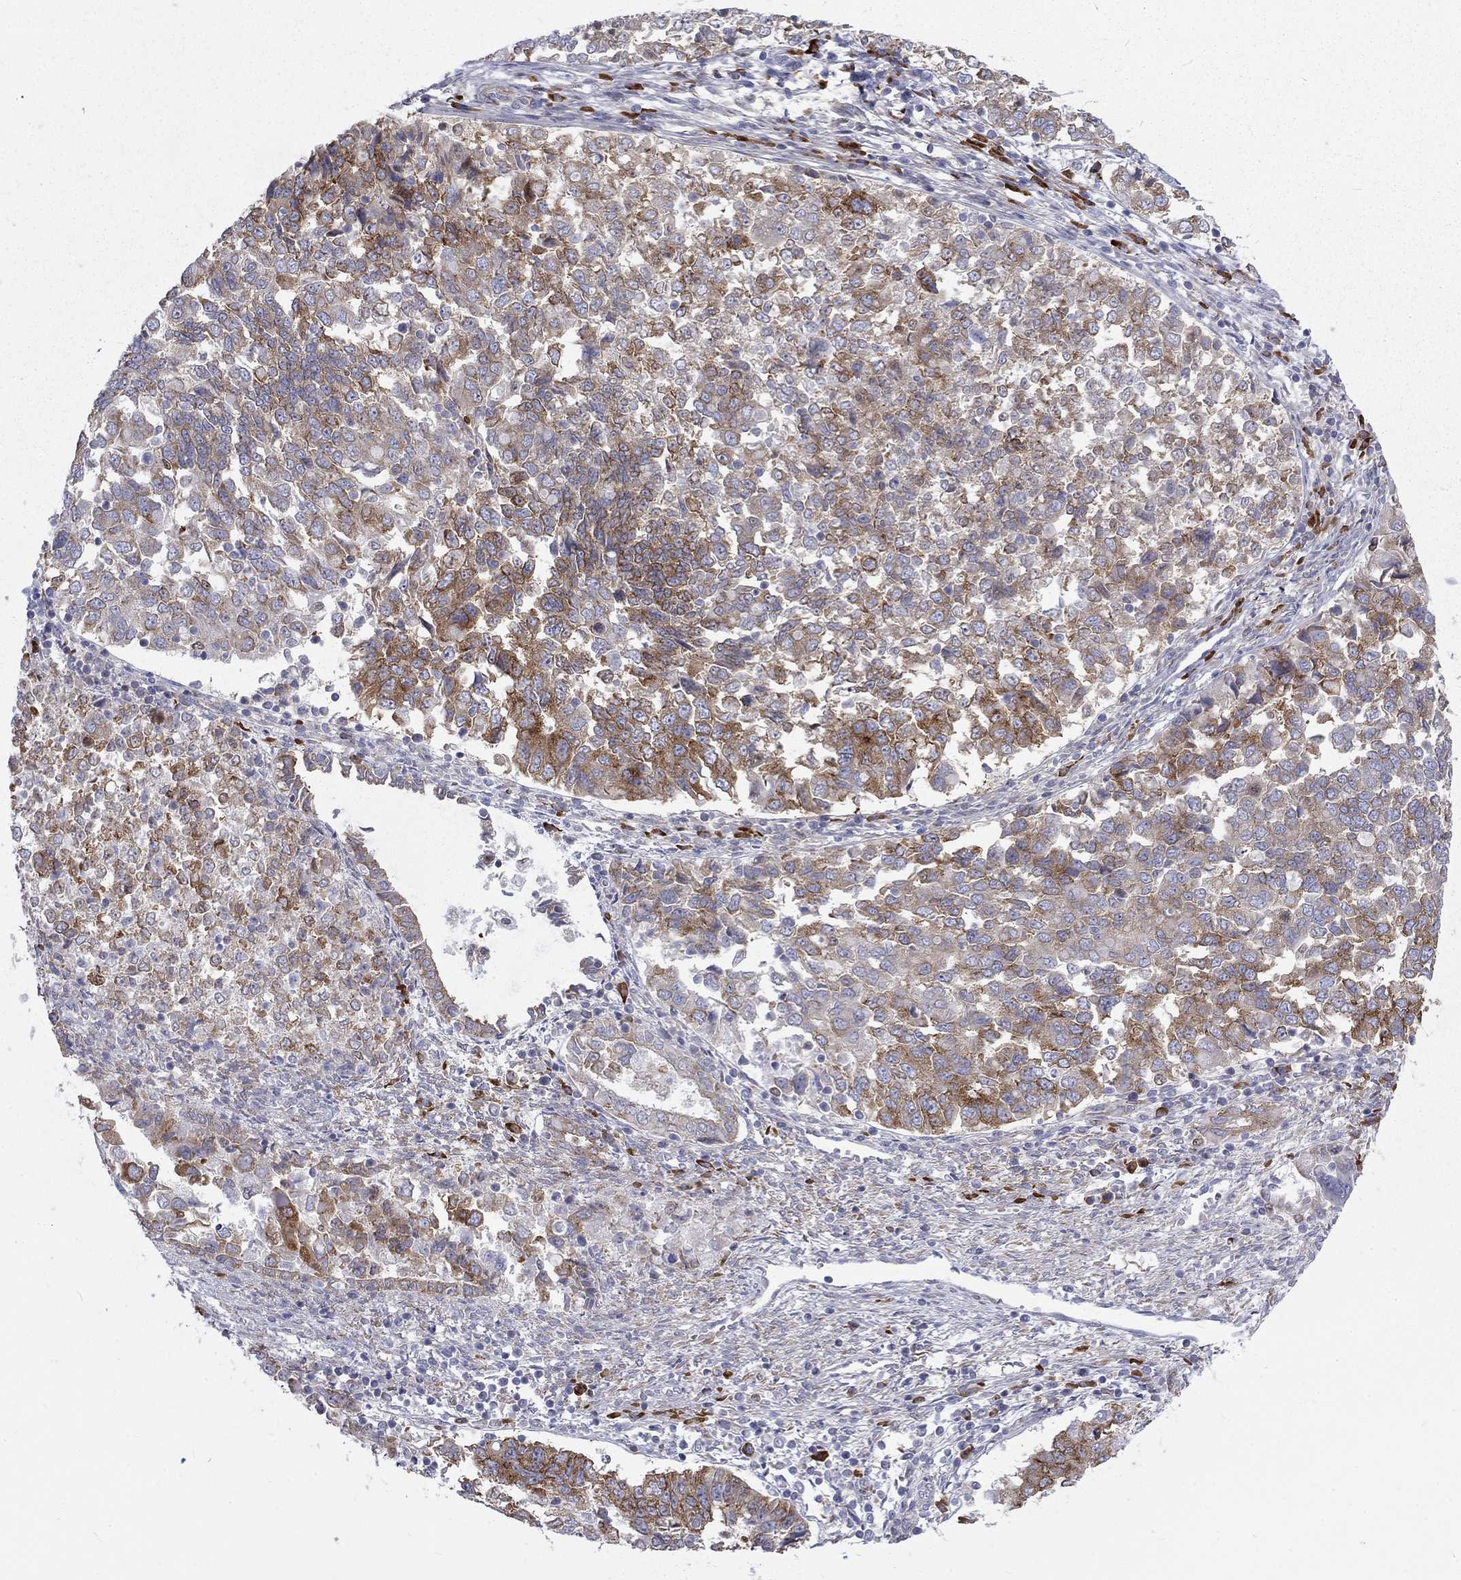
{"staining": {"intensity": "moderate", "quantity": ">75%", "location": "cytoplasmic/membranous"}, "tissue": "endometrial cancer", "cell_type": "Tumor cells", "image_type": "cancer", "snomed": [{"axis": "morphology", "description": "Adenocarcinoma, NOS"}, {"axis": "topography", "description": "Endometrium"}], "caption": "Endometrial cancer (adenocarcinoma) stained with immunohistochemistry reveals moderate cytoplasmic/membranous positivity in about >75% of tumor cells.", "gene": "PABPC4", "patient": {"sex": "female", "age": 43}}